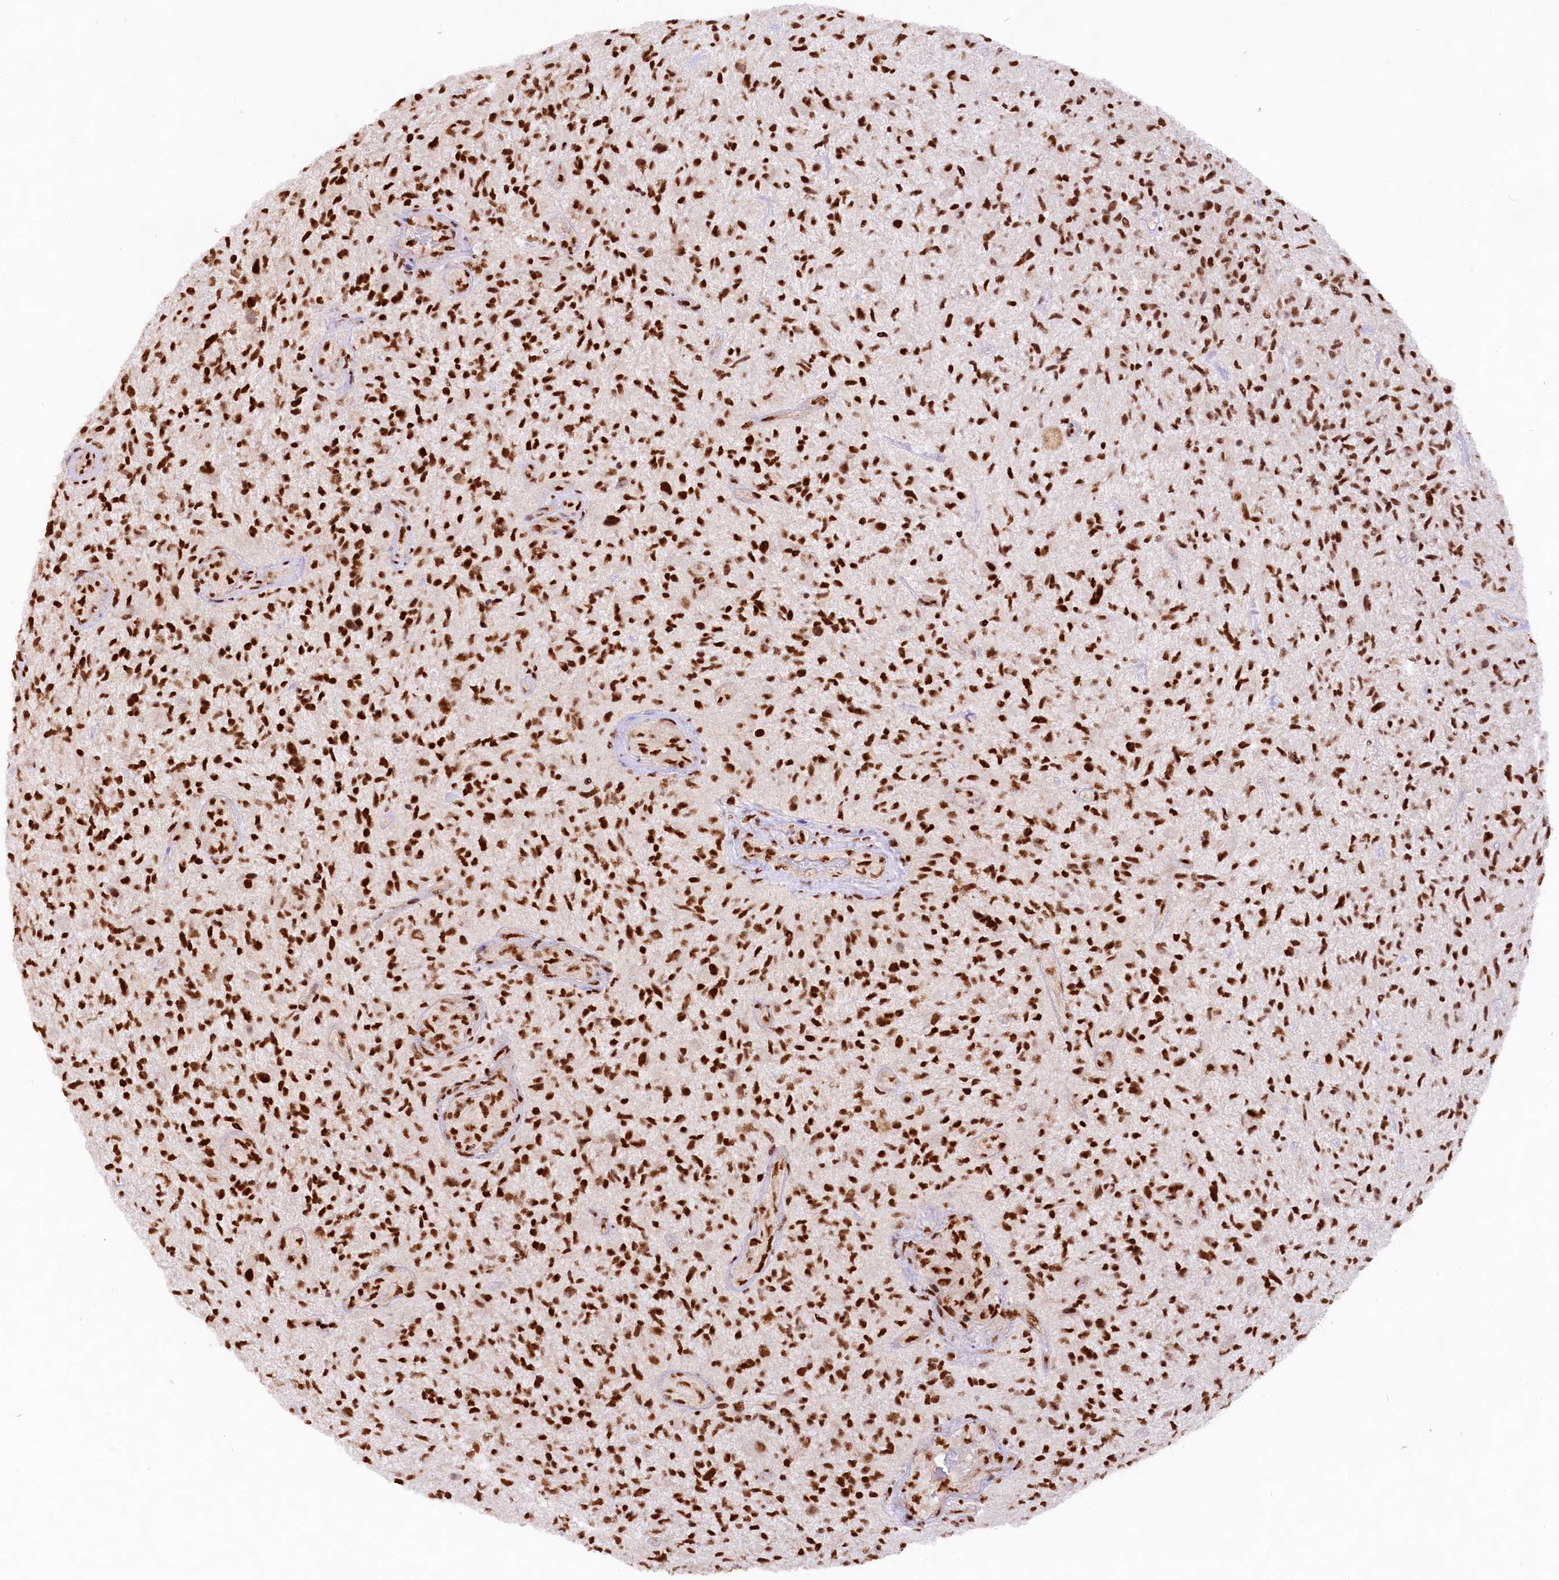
{"staining": {"intensity": "strong", "quantity": ">75%", "location": "nuclear"}, "tissue": "glioma", "cell_type": "Tumor cells", "image_type": "cancer", "snomed": [{"axis": "morphology", "description": "Glioma, malignant, High grade"}, {"axis": "topography", "description": "Brain"}], "caption": "Tumor cells display high levels of strong nuclear staining in about >75% of cells in human glioma.", "gene": "HIRA", "patient": {"sex": "male", "age": 47}}